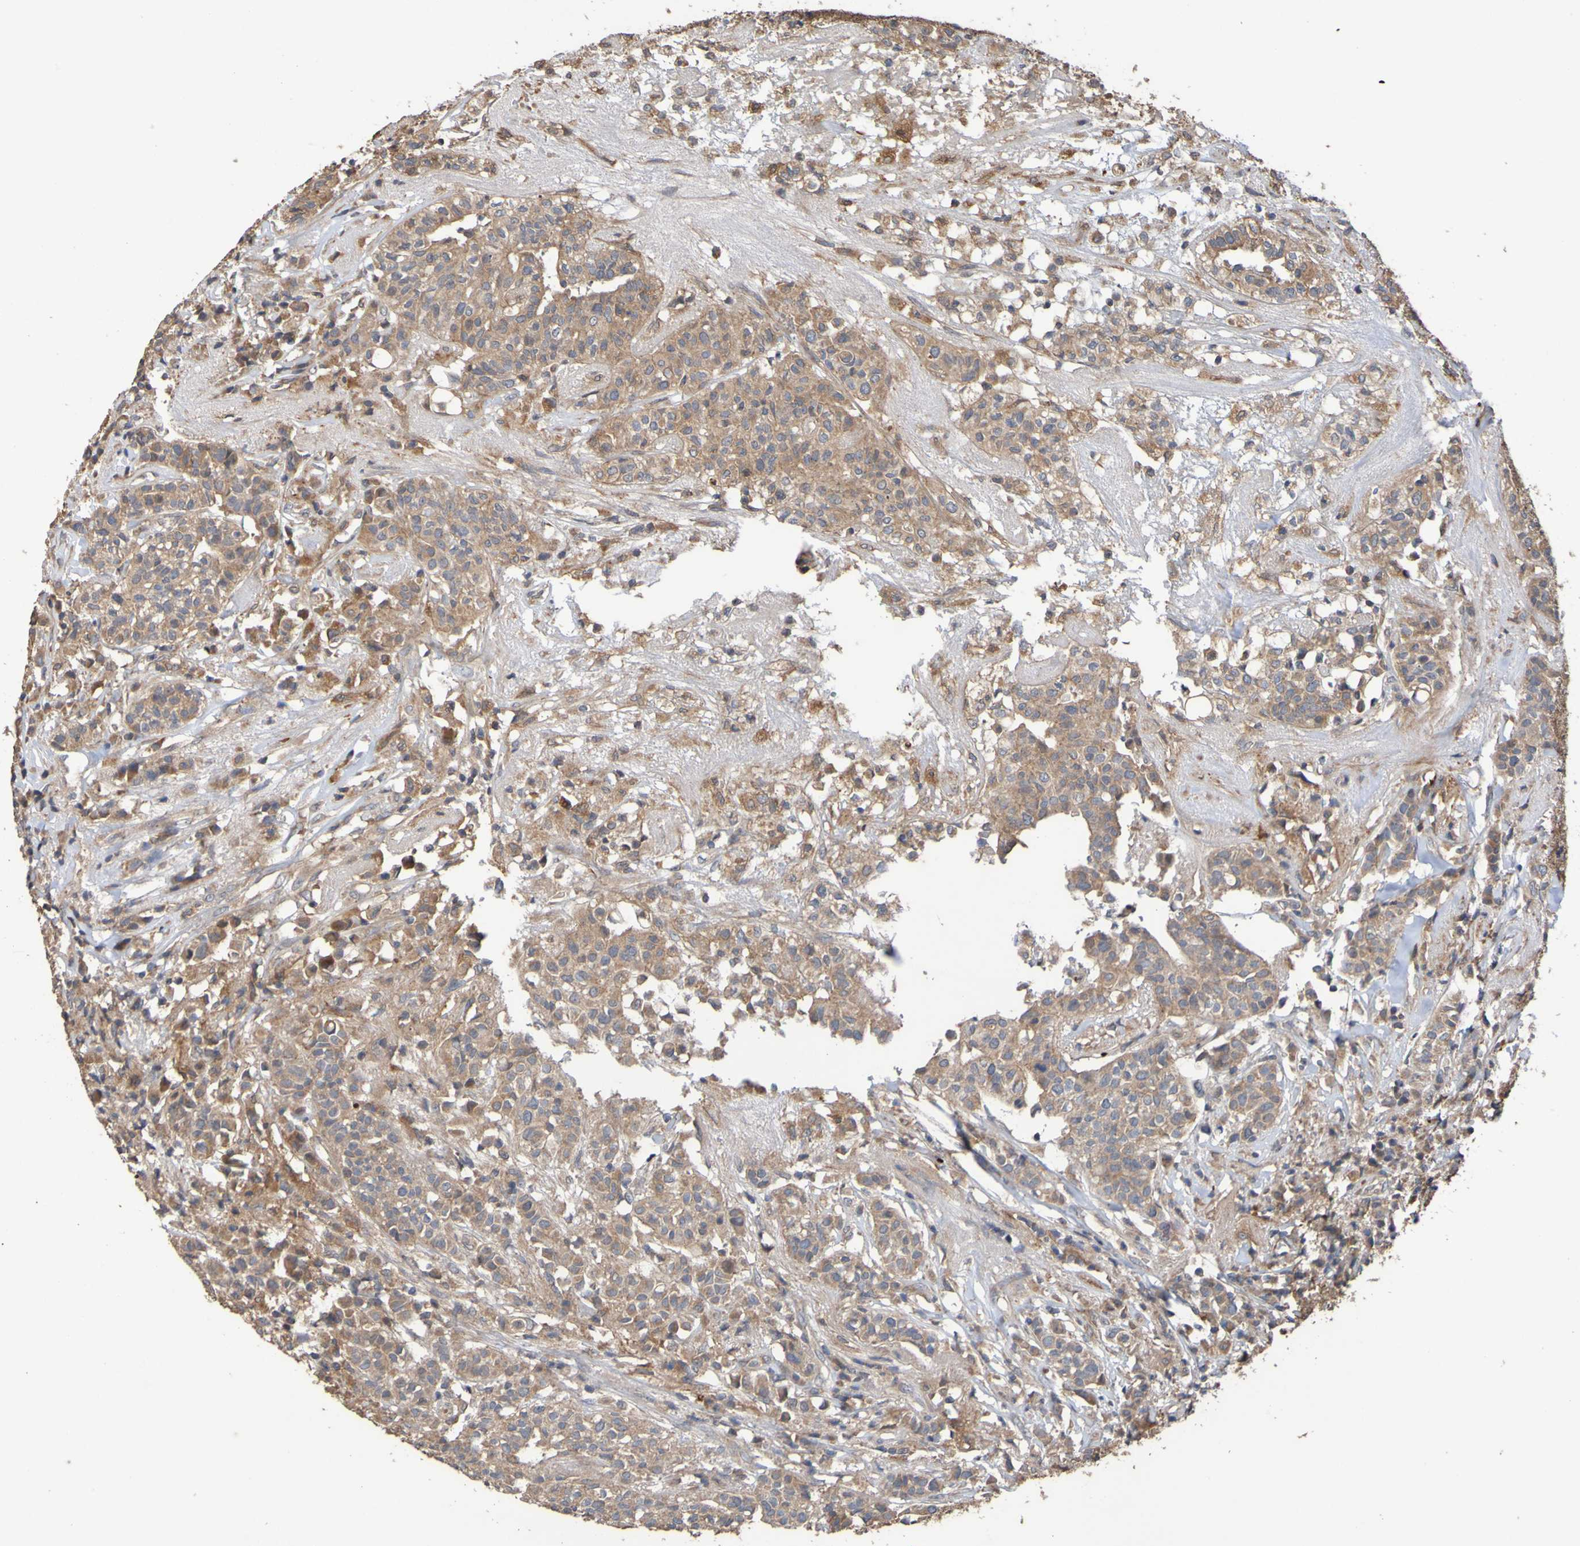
{"staining": {"intensity": "moderate", "quantity": ">75%", "location": "cytoplasmic/membranous"}, "tissue": "head and neck cancer", "cell_type": "Tumor cells", "image_type": "cancer", "snomed": [{"axis": "morphology", "description": "Adenocarcinoma, NOS"}, {"axis": "topography", "description": "Salivary gland"}, {"axis": "topography", "description": "Head-Neck"}], "caption": "Adenocarcinoma (head and neck) stained for a protein exhibits moderate cytoplasmic/membranous positivity in tumor cells.", "gene": "UCN", "patient": {"sex": "female", "age": 65}}